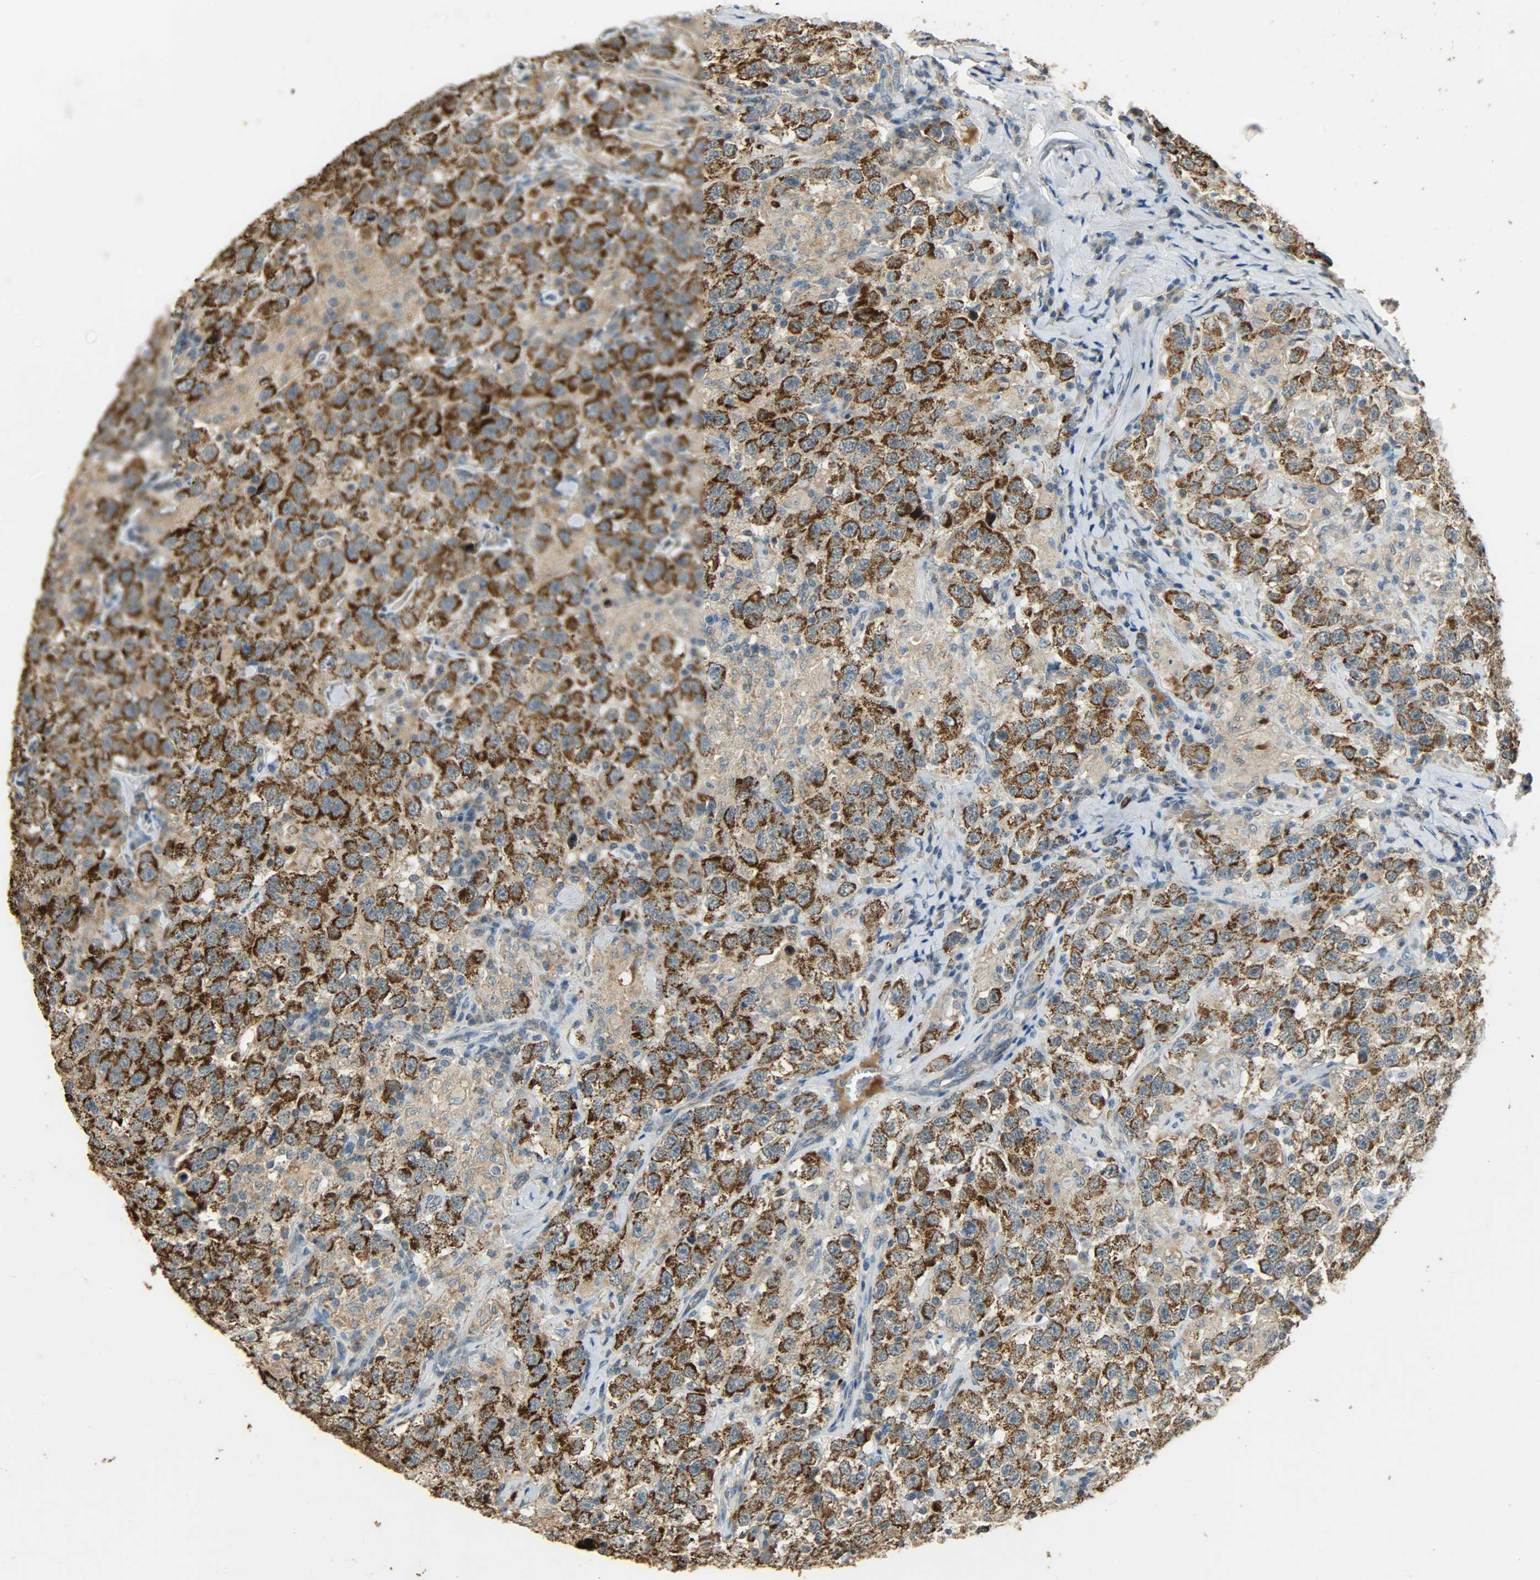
{"staining": {"intensity": "strong", "quantity": ">75%", "location": "cytoplasmic/membranous"}, "tissue": "testis cancer", "cell_type": "Tumor cells", "image_type": "cancer", "snomed": [{"axis": "morphology", "description": "Seminoma, NOS"}, {"axis": "topography", "description": "Testis"}], "caption": "This is an image of immunohistochemistry (IHC) staining of testis seminoma, which shows strong positivity in the cytoplasmic/membranous of tumor cells.", "gene": "HDHD5", "patient": {"sex": "male", "age": 41}}